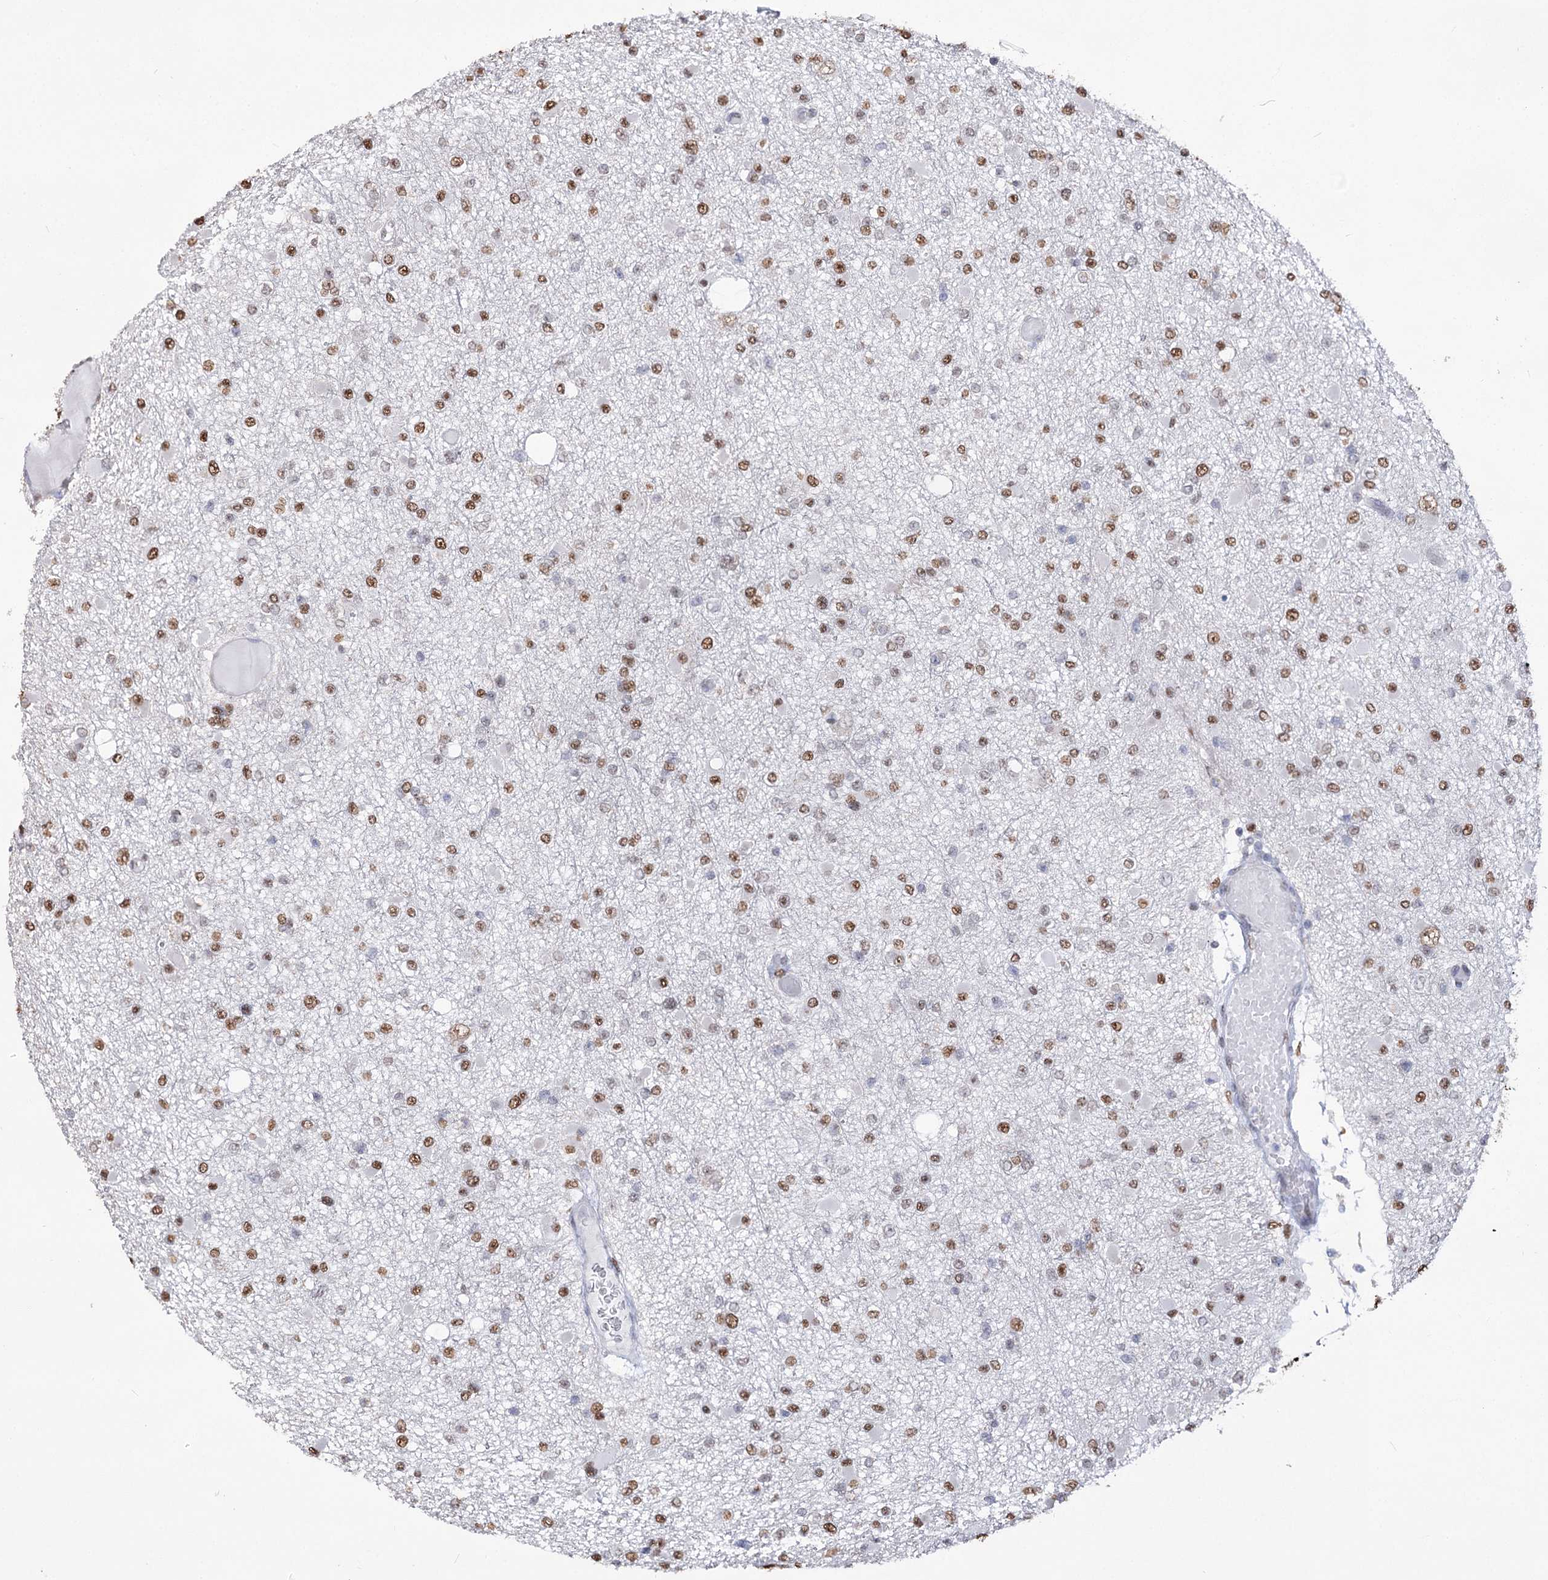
{"staining": {"intensity": "moderate", "quantity": ">75%", "location": "nuclear"}, "tissue": "glioma", "cell_type": "Tumor cells", "image_type": "cancer", "snomed": [{"axis": "morphology", "description": "Glioma, malignant, Low grade"}, {"axis": "topography", "description": "Brain"}], "caption": "A high-resolution image shows immunohistochemistry staining of glioma, which shows moderate nuclear positivity in about >75% of tumor cells.", "gene": "NFU1", "patient": {"sex": "female", "age": 22}}